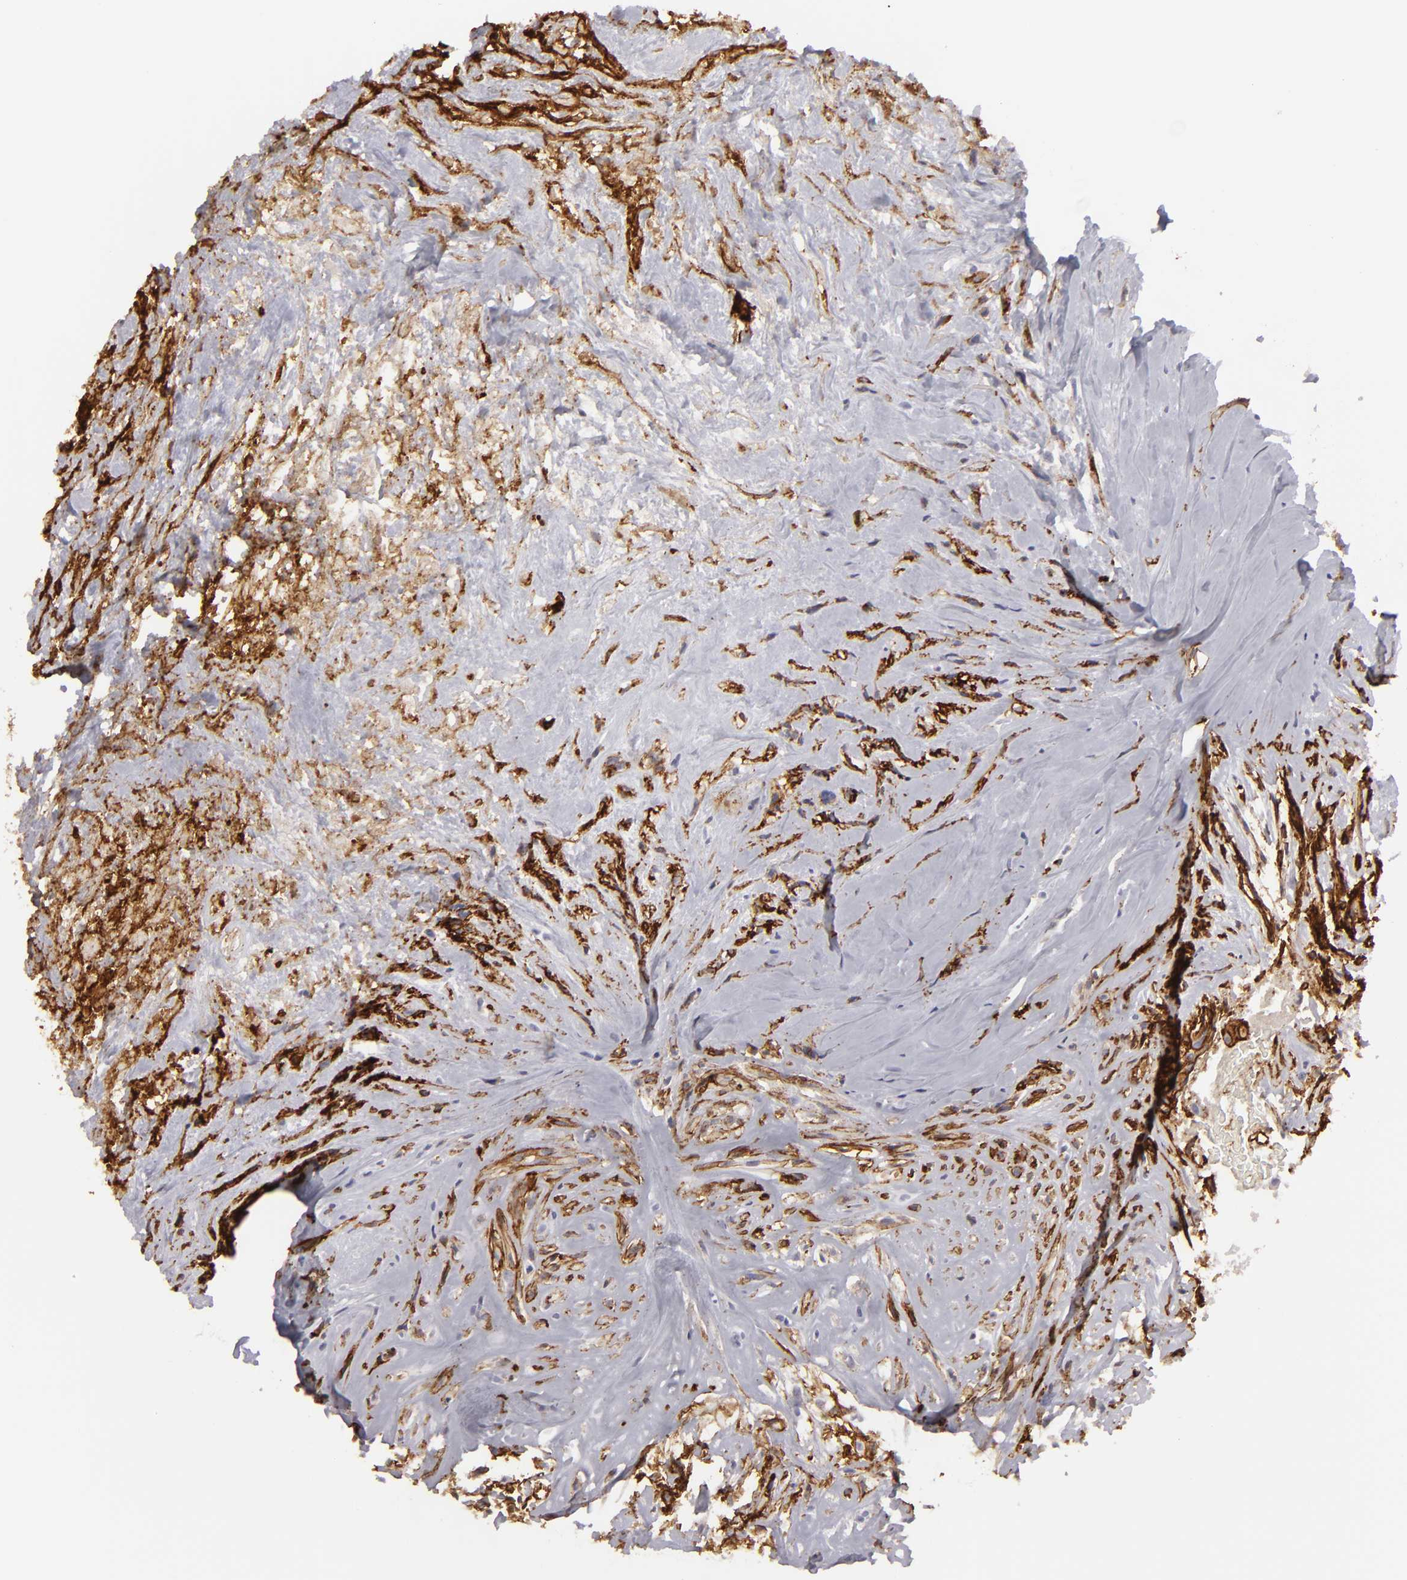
{"staining": {"intensity": "strong", "quantity": ">75%", "location": "cytoplasmic/membranous"}, "tissue": "glioma", "cell_type": "Tumor cells", "image_type": "cancer", "snomed": [{"axis": "morphology", "description": "Glioma, malignant, High grade"}, {"axis": "topography", "description": "Brain"}], "caption": "Strong cytoplasmic/membranous positivity is appreciated in approximately >75% of tumor cells in malignant glioma (high-grade).", "gene": "MCAM", "patient": {"sex": "male", "age": 48}}